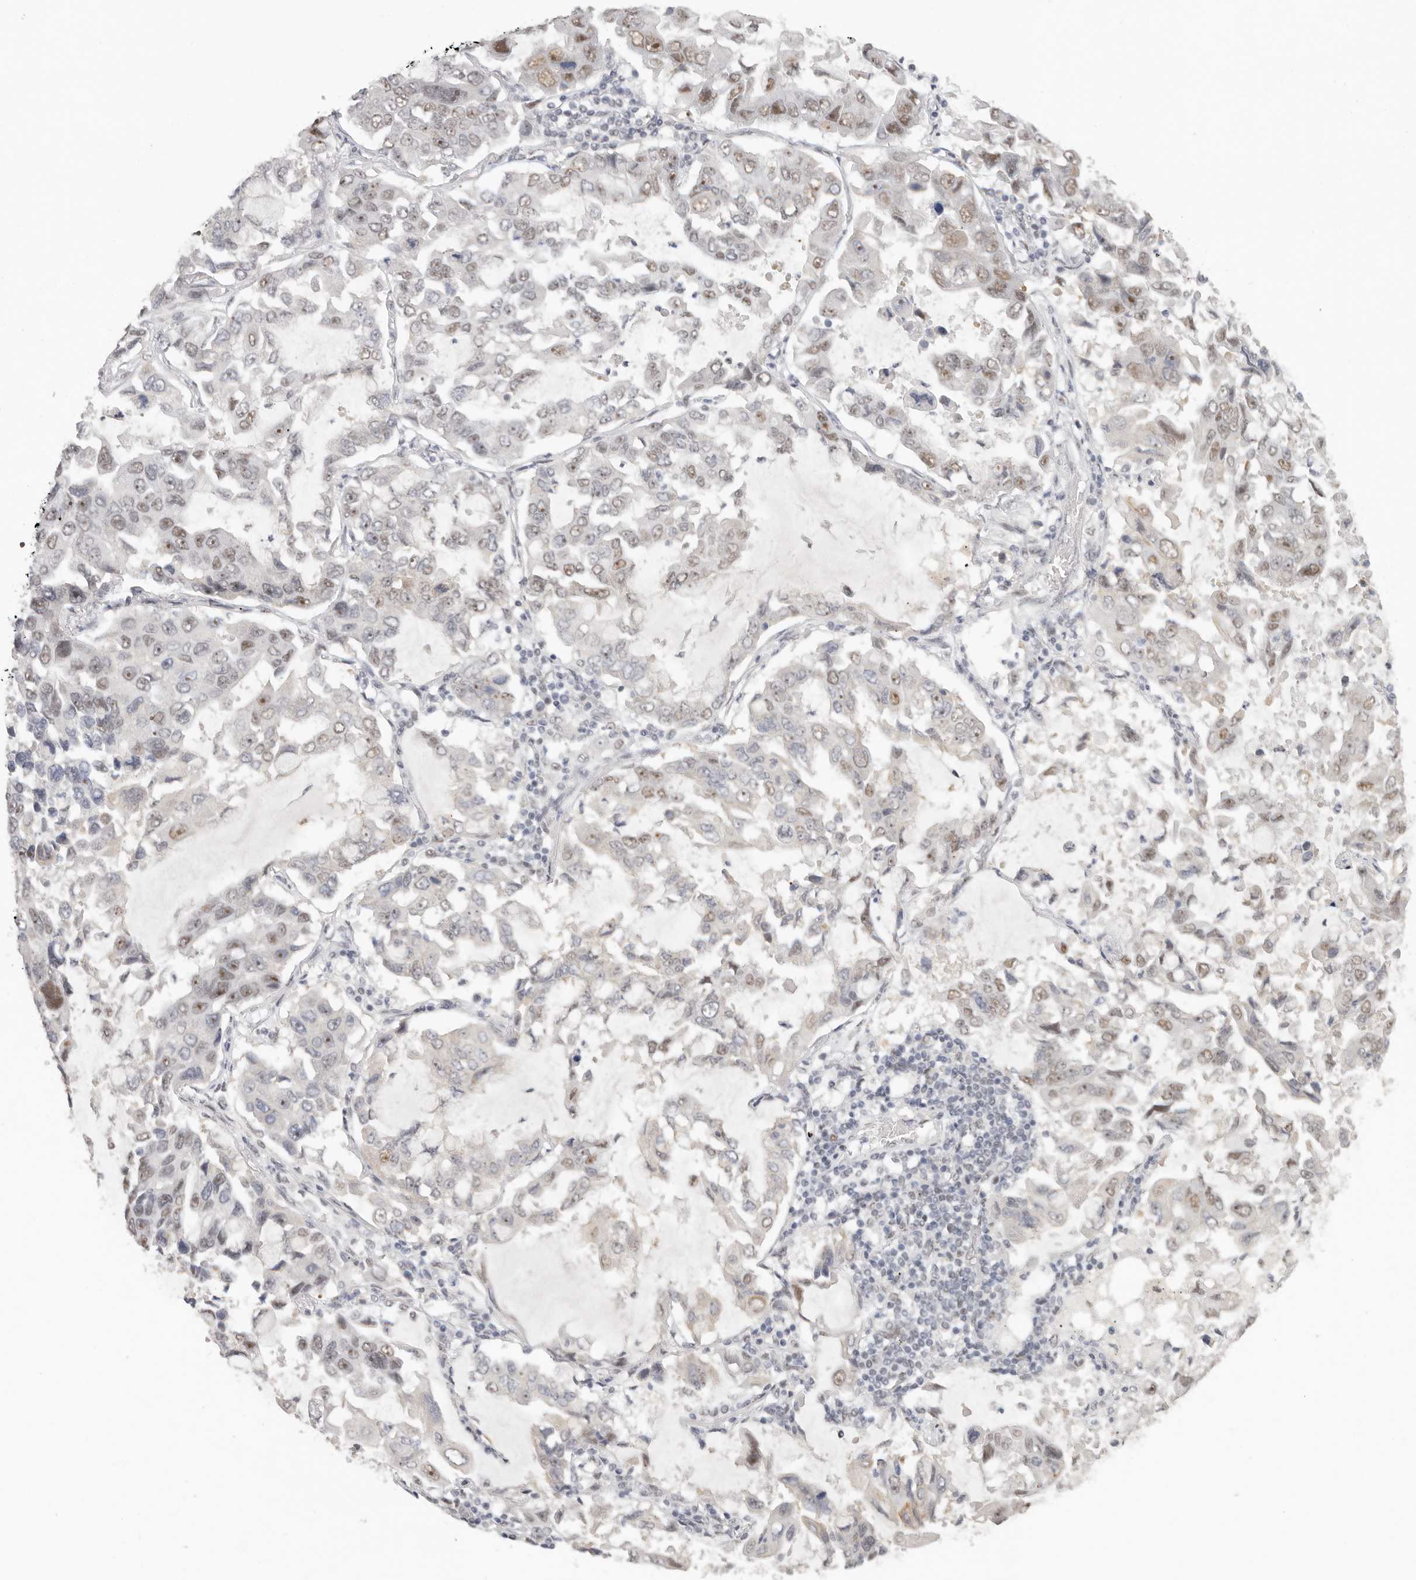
{"staining": {"intensity": "moderate", "quantity": "<25%", "location": "nuclear"}, "tissue": "lung cancer", "cell_type": "Tumor cells", "image_type": "cancer", "snomed": [{"axis": "morphology", "description": "Adenocarcinoma, NOS"}, {"axis": "topography", "description": "Lung"}], "caption": "This is an image of immunohistochemistry (IHC) staining of lung cancer, which shows moderate staining in the nuclear of tumor cells.", "gene": "LARP7", "patient": {"sex": "male", "age": 64}}